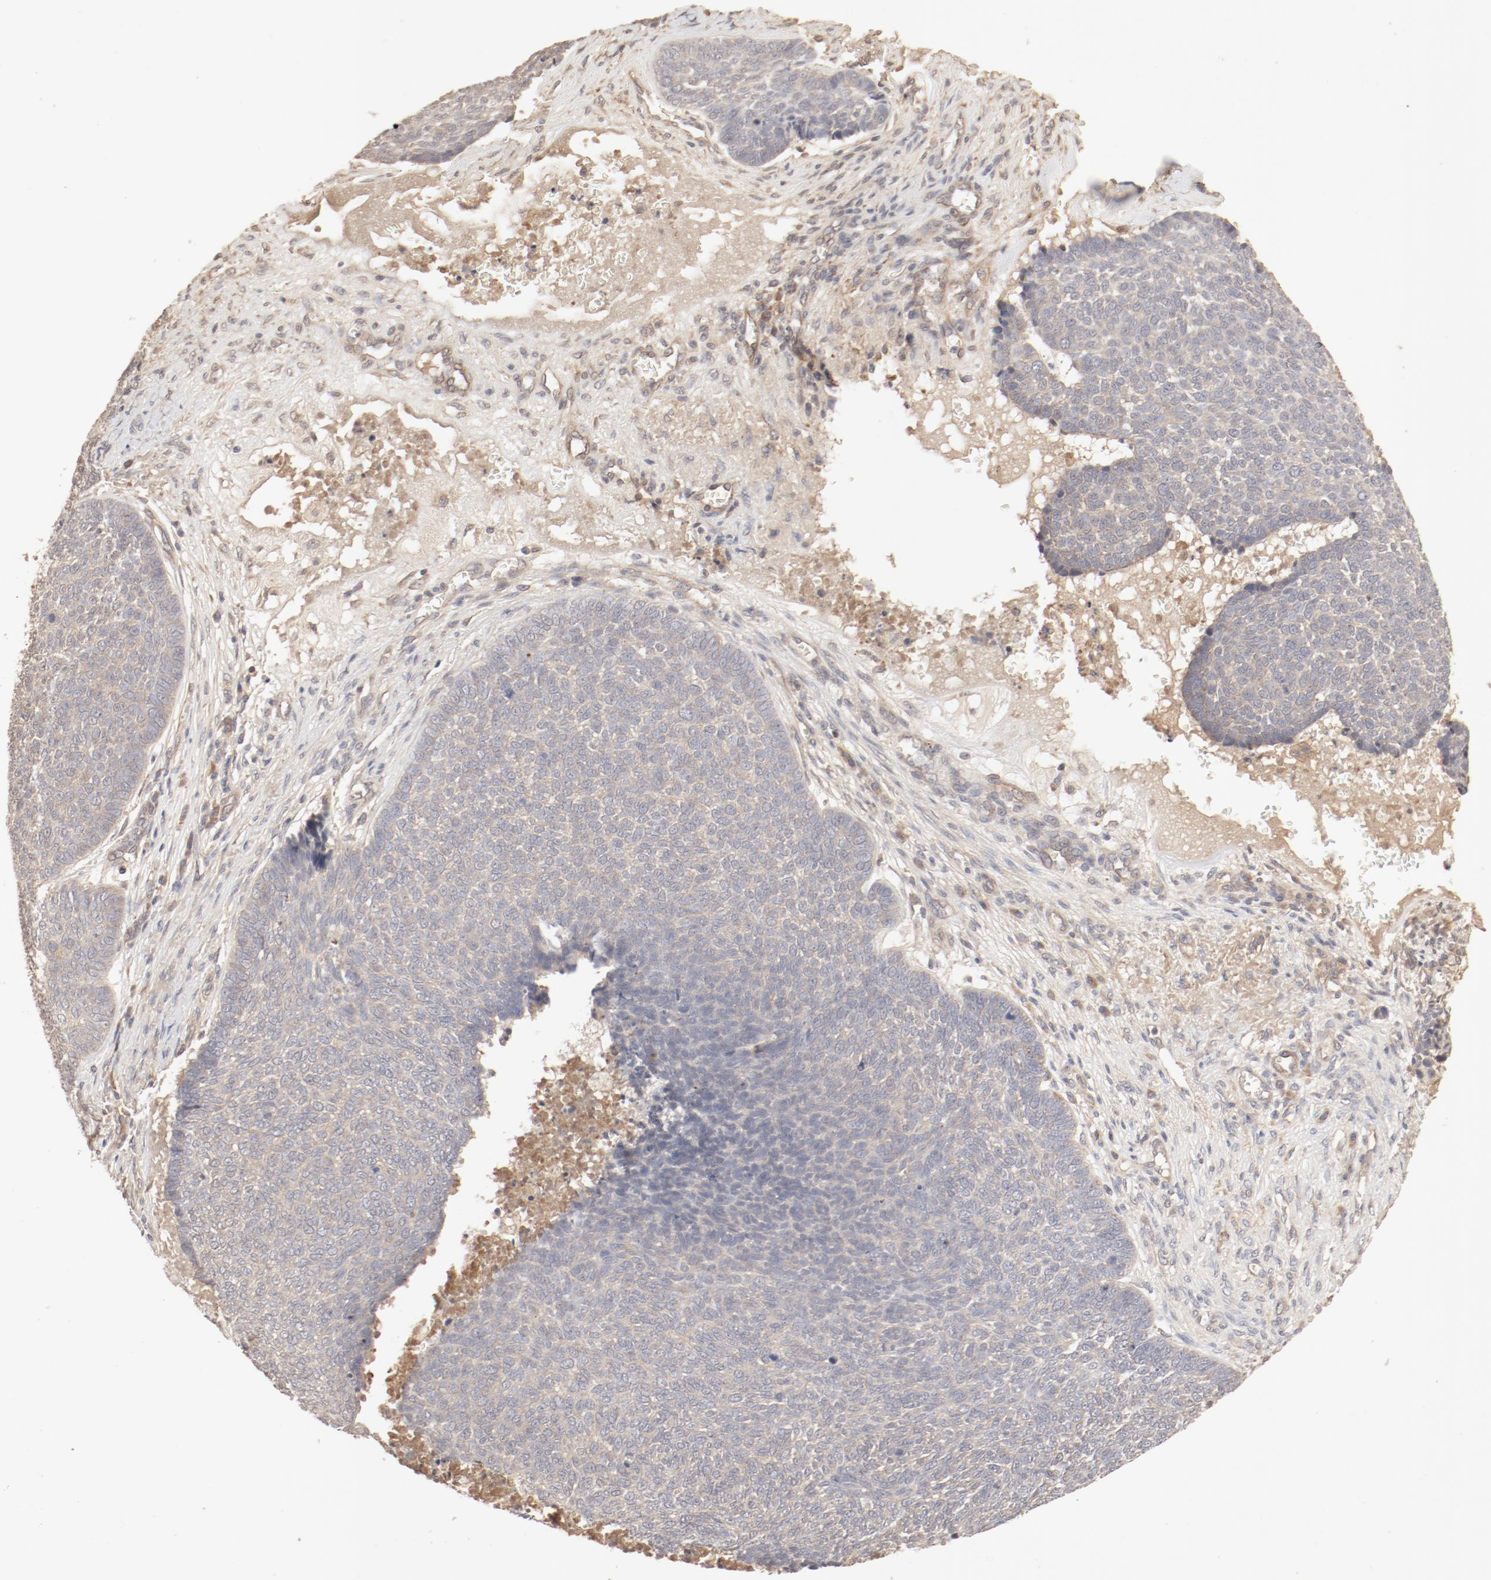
{"staining": {"intensity": "weak", "quantity": ">75%", "location": "cytoplasmic/membranous"}, "tissue": "skin cancer", "cell_type": "Tumor cells", "image_type": "cancer", "snomed": [{"axis": "morphology", "description": "Basal cell carcinoma"}, {"axis": "topography", "description": "Skin"}], "caption": "High-power microscopy captured an immunohistochemistry histopathology image of skin cancer, revealing weak cytoplasmic/membranous staining in approximately >75% of tumor cells. The protein of interest is stained brown, and the nuclei are stained in blue (DAB (3,3'-diaminobenzidine) IHC with brightfield microscopy, high magnification).", "gene": "IL3RA", "patient": {"sex": "male", "age": 84}}